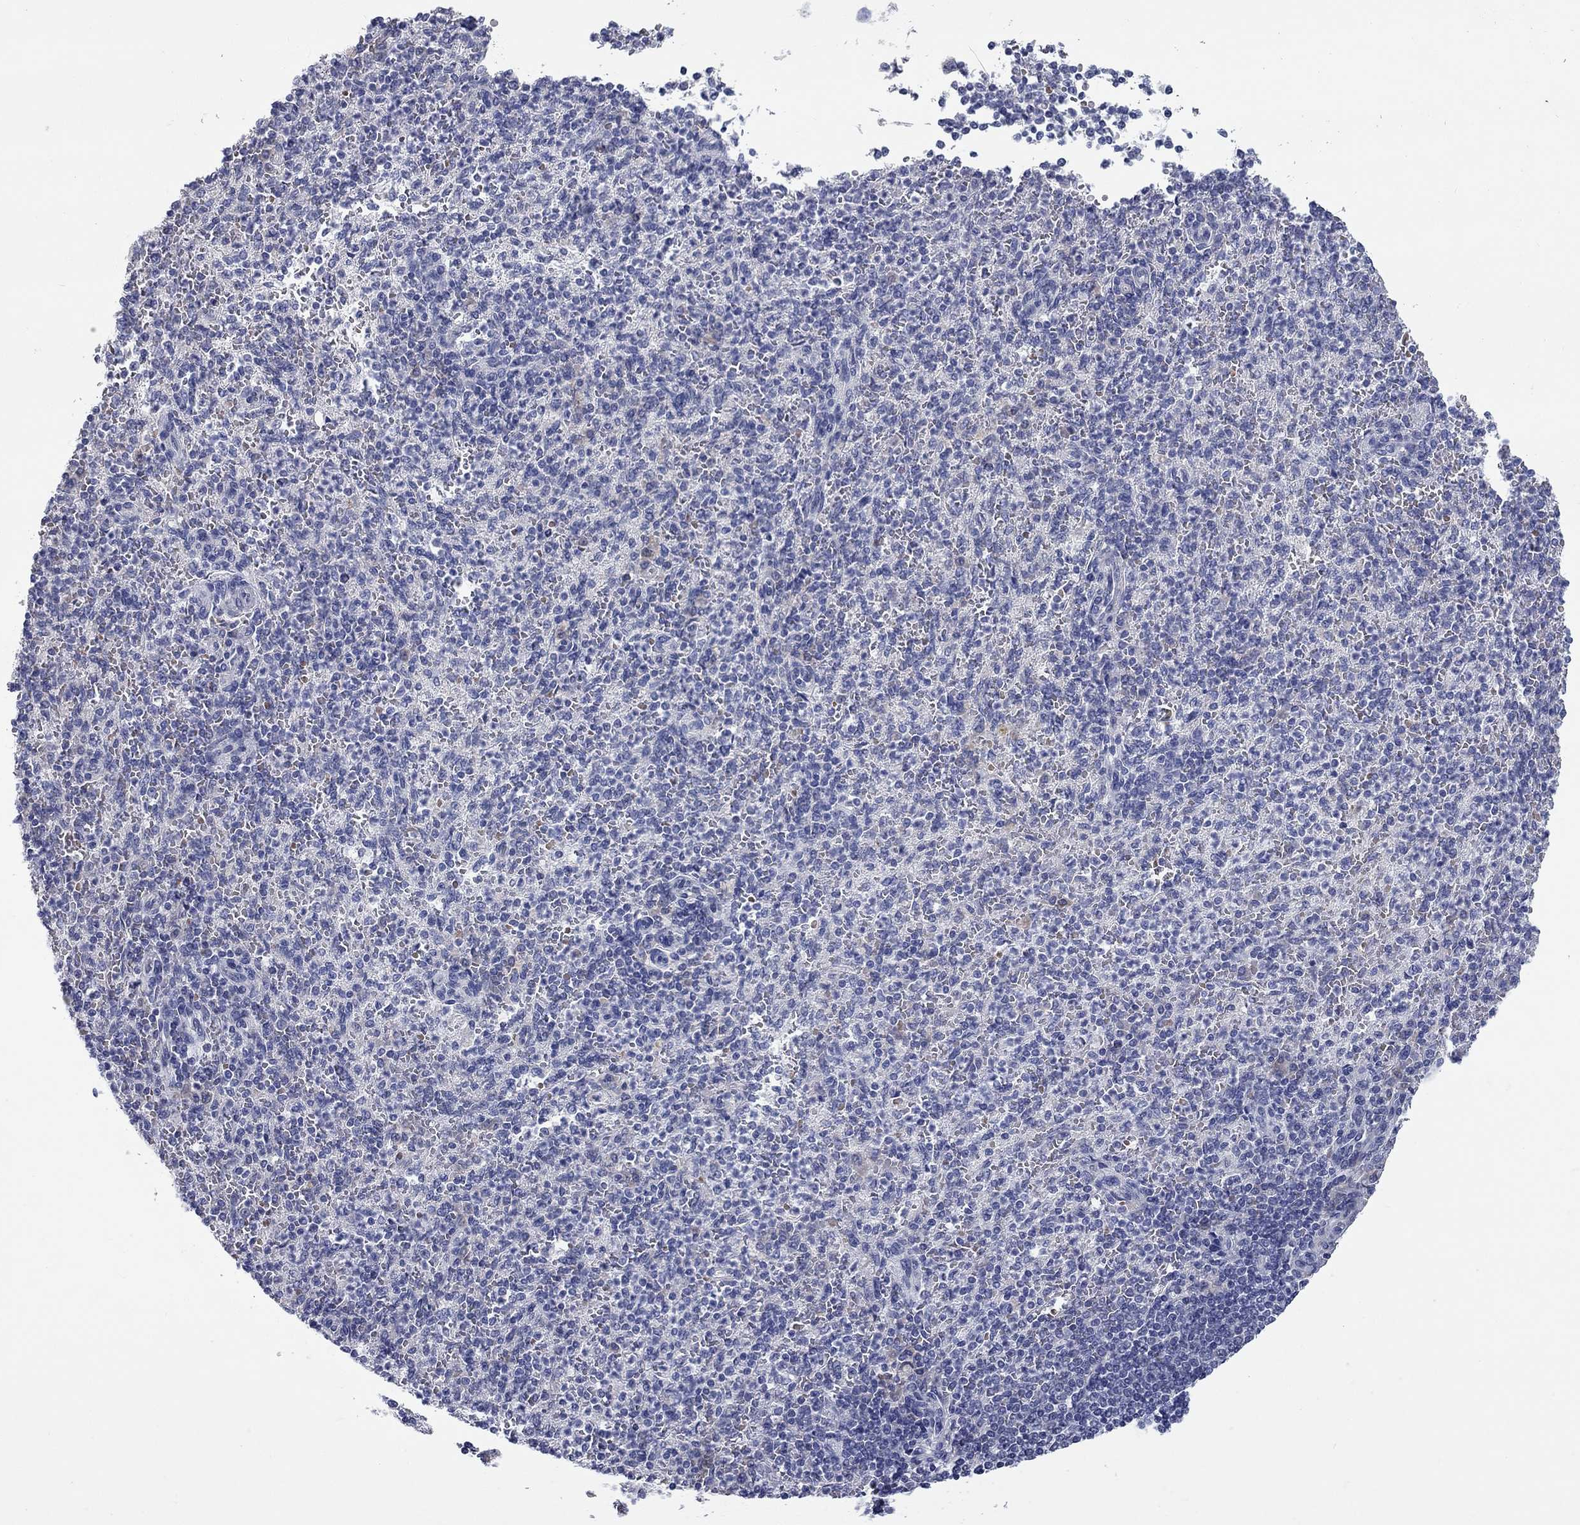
{"staining": {"intensity": "negative", "quantity": "none", "location": "none"}, "tissue": "spleen", "cell_type": "Cells in red pulp", "image_type": "normal", "snomed": [{"axis": "morphology", "description": "Normal tissue, NOS"}, {"axis": "topography", "description": "Spleen"}], "caption": "This is an IHC photomicrograph of normal human spleen. There is no positivity in cells in red pulp.", "gene": "UNC119B", "patient": {"sex": "female", "age": 74}}